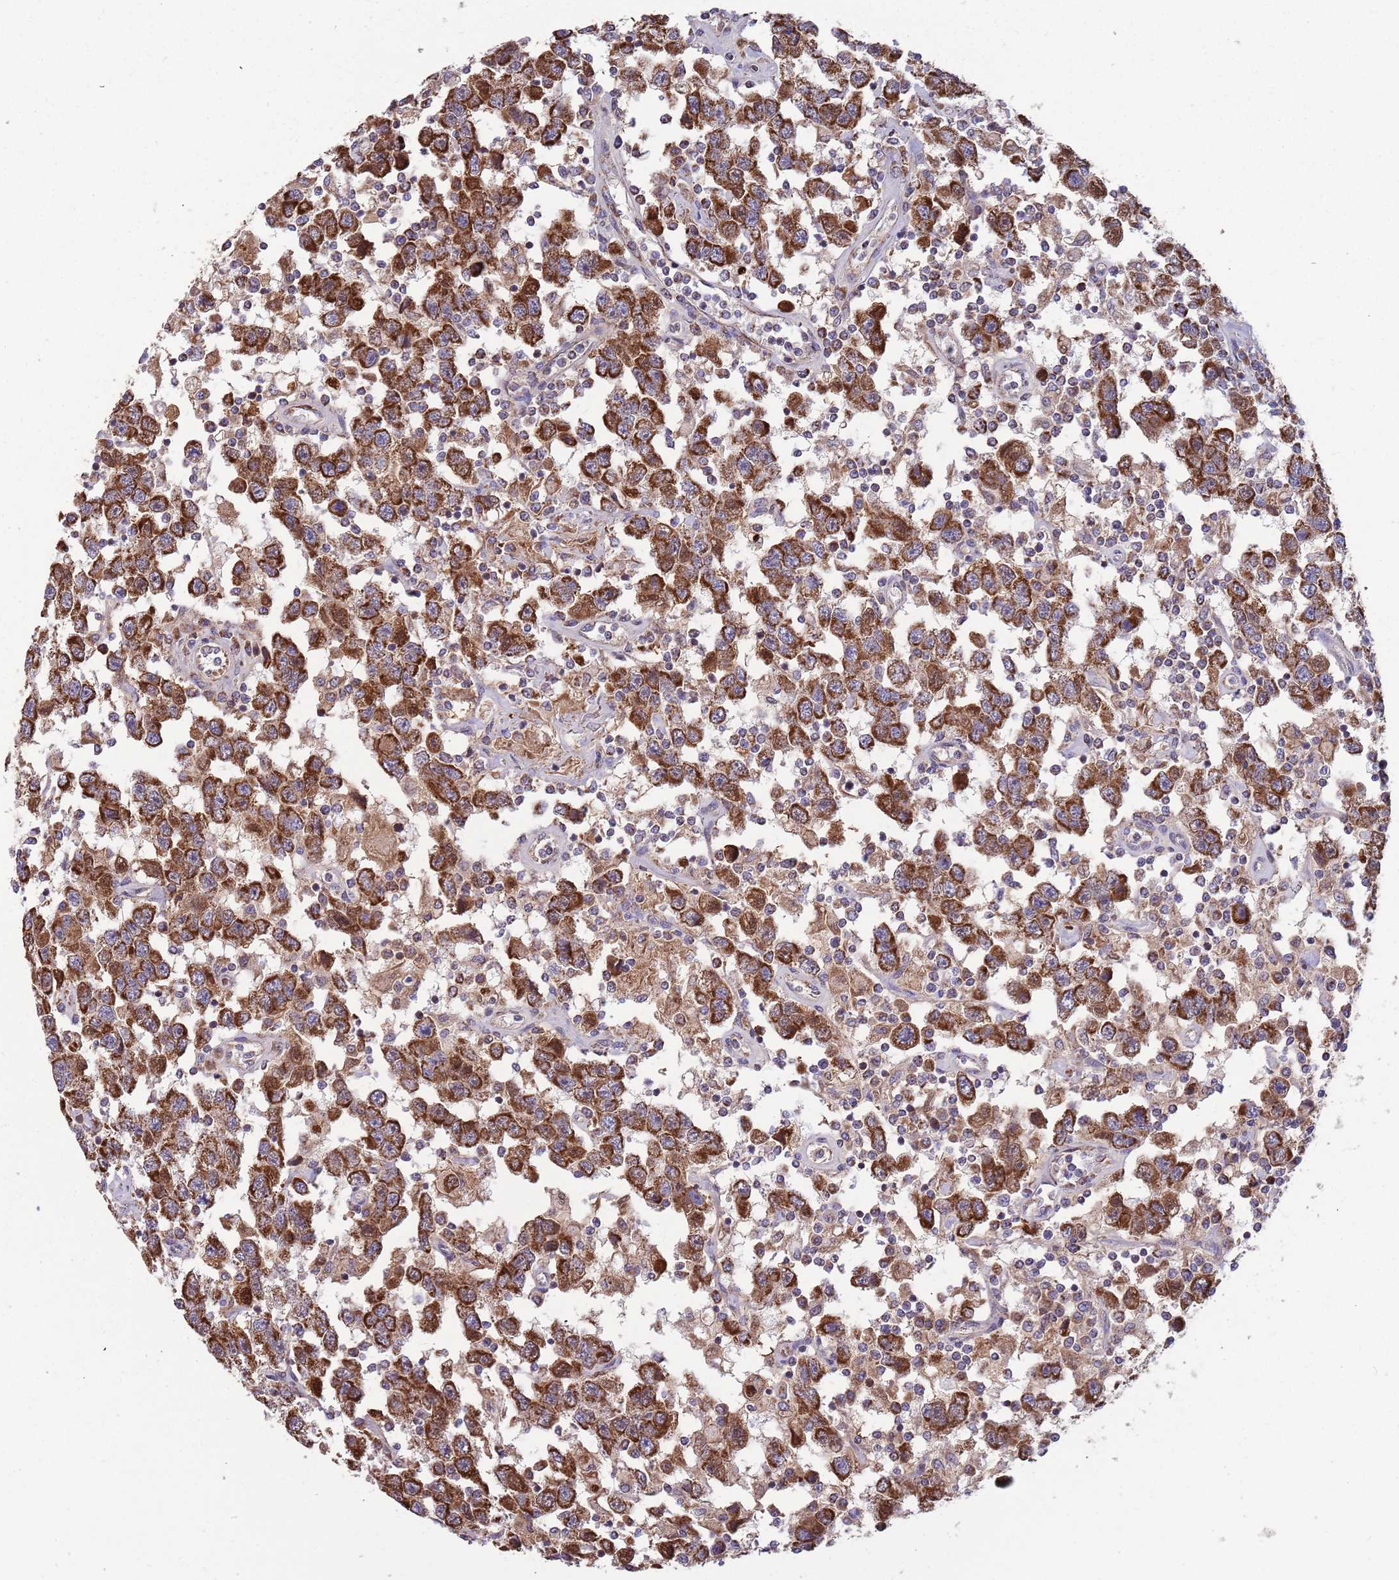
{"staining": {"intensity": "strong", "quantity": ">75%", "location": "cytoplasmic/membranous"}, "tissue": "testis cancer", "cell_type": "Tumor cells", "image_type": "cancer", "snomed": [{"axis": "morphology", "description": "Seminoma, NOS"}, {"axis": "topography", "description": "Testis"}], "caption": "About >75% of tumor cells in testis cancer (seminoma) exhibit strong cytoplasmic/membranous protein staining as visualized by brown immunohistochemical staining.", "gene": "VPS16", "patient": {"sex": "male", "age": 41}}